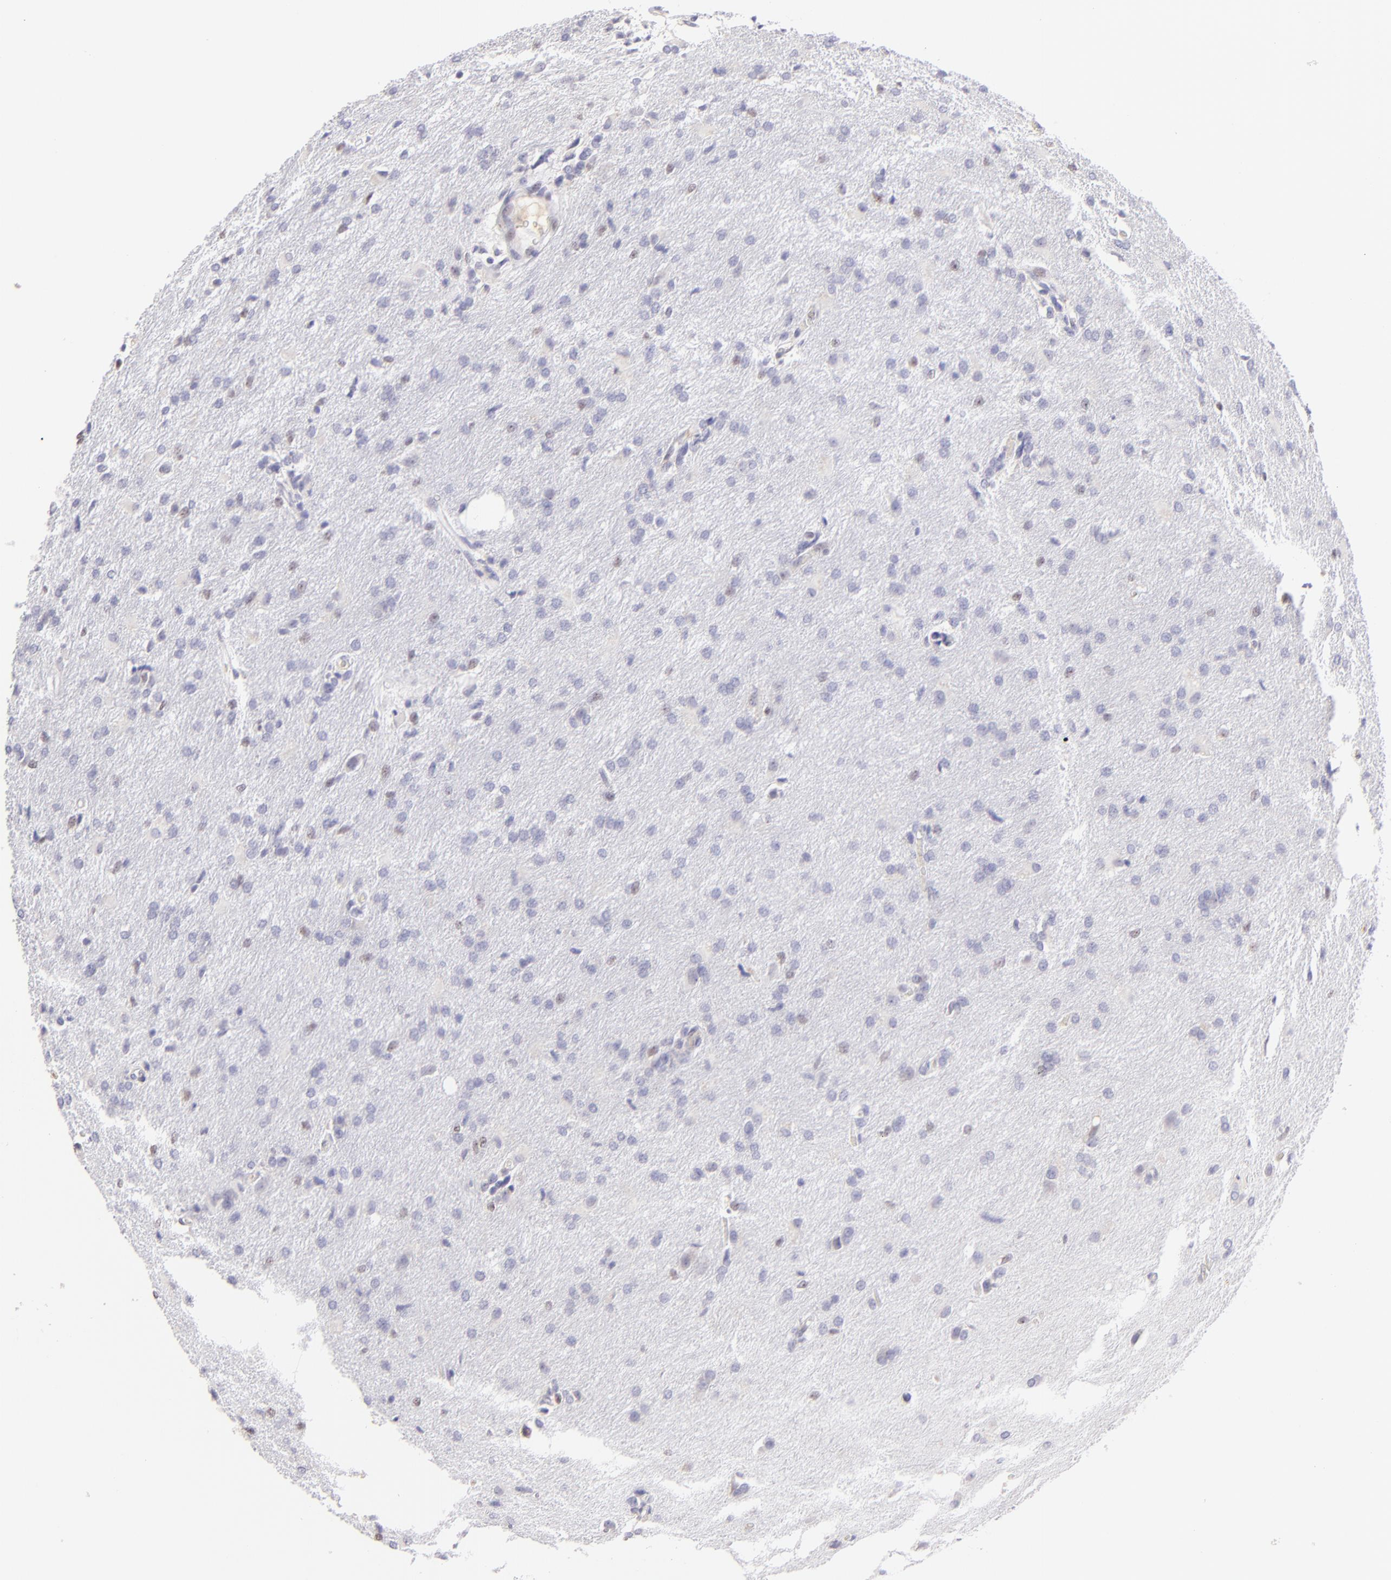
{"staining": {"intensity": "negative", "quantity": "none", "location": "none"}, "tissue": "glioma", "cell_type": "Tumor cells", "image_type": "cancer", "snomed": [{"axis": "morphology", "description": "Glioma, malignant, High grade"}, {"axis": "topography", "description": "Brain"}], "caption": "This is a micrograph of immunohistochemistry staining of malignant glioma (high-grade), which shows no positivity in tumor cells. (Brightfield microscopy of DAB immunohistochemistry at high magnification).", "gene": "MAGEA1", "patient": {"sex": "male", "age": 68}}